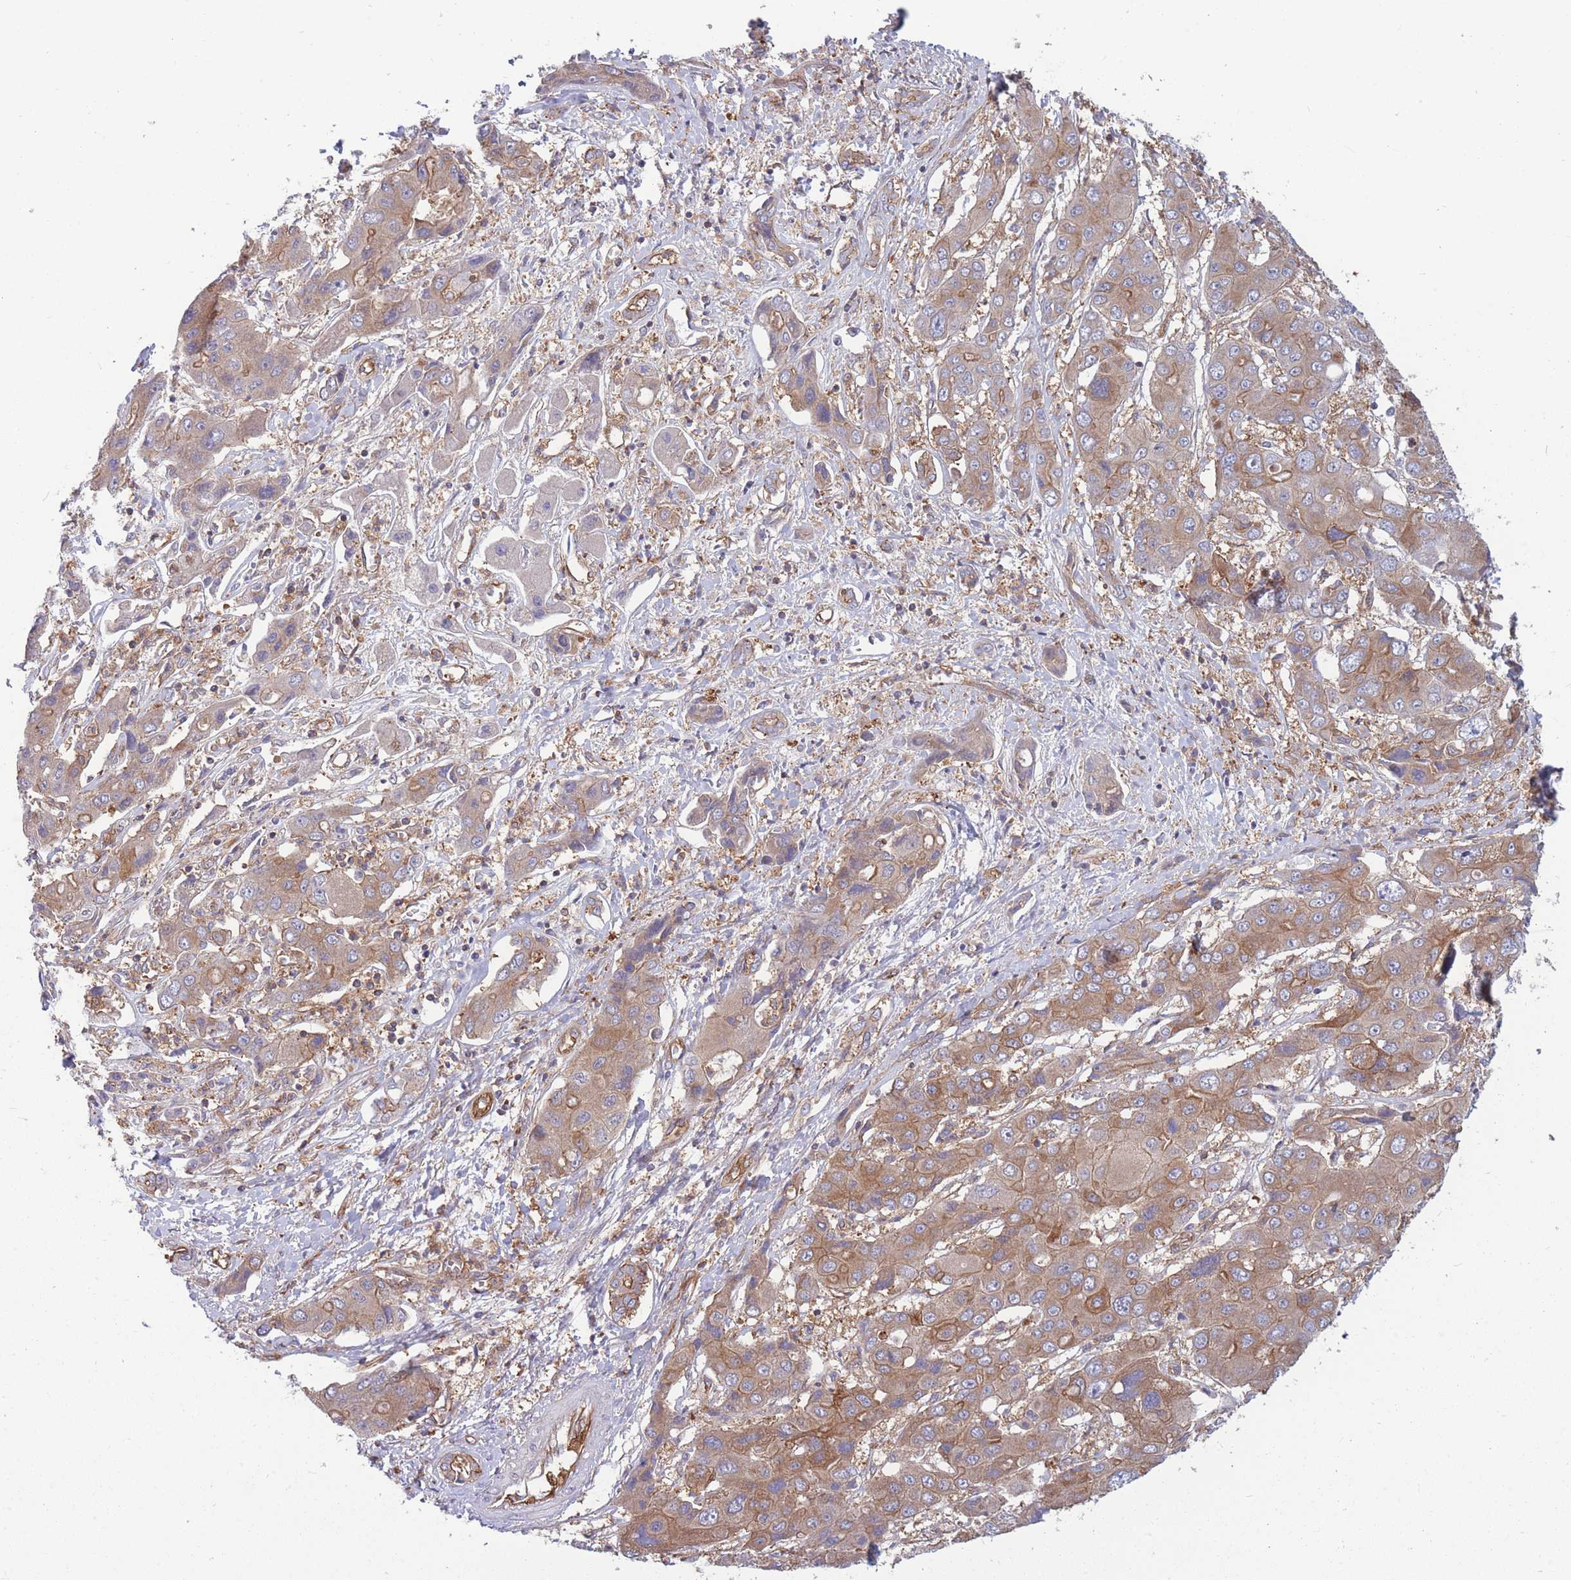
{"staining": {"intensity": "moderate", "quantity": ">75%", "location": "cytoplasmic/membranous"}, "tissue": "liver cancer", "cell_type": "Tumor cells", "image_type": "cancer", "snomed": [{"axis": "morphology", "description": "Cholangiocarcinoma"}, {"axis": "topography", "description": "Liver"}], "caption": "Liver cancer stained for a protein demonstrates moderate cytoplasmic/membranous positivity in tumor cells.", "gene": "GGA1", "patient": {"sex": "male", "age": 67}}